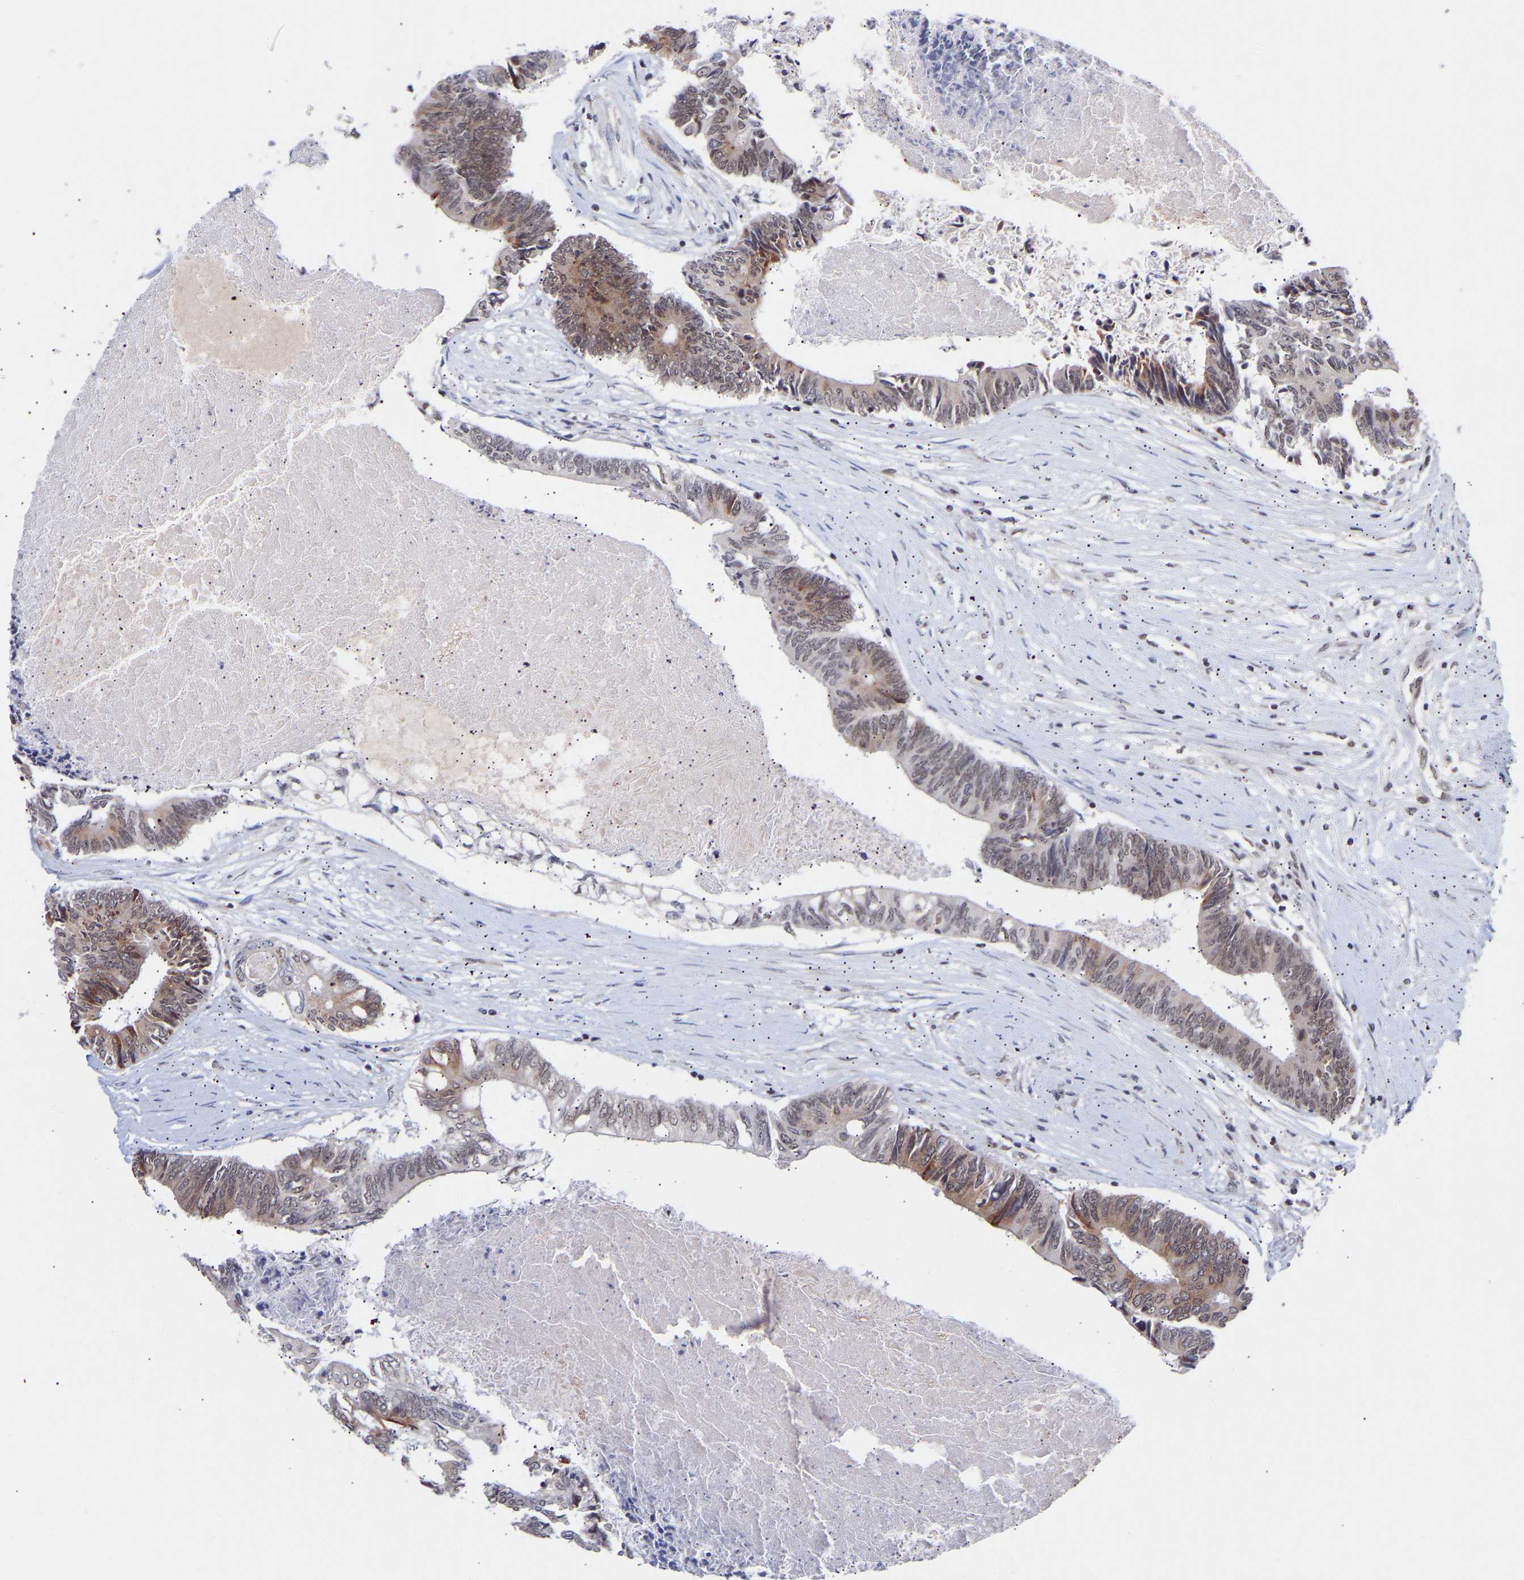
{"staining": {"intensity": "moderate", "quantity": "<25%", "location": "cytoplasmic/membranous"}, "tissue": "colorectal cancer", "cell_type": "Tumor cells", "image_type": "cancer", "snomed": [{"axis": "morphology", "description": "Adenocarcinoma, NOS"}, {"axis": "topography", "description": "Rectum"}], "caption": "A brown stain labels moderate cytoplasmic/membranous positivity of a protein in adenocarcinoma (colorectal) tumor cells. (DAB (3,3'-diaminobenzidine) = brown stain, brightfield microscopy at high magnification).", "gene": "RBM15", "patient": {"sex": "male", "age": 63}}